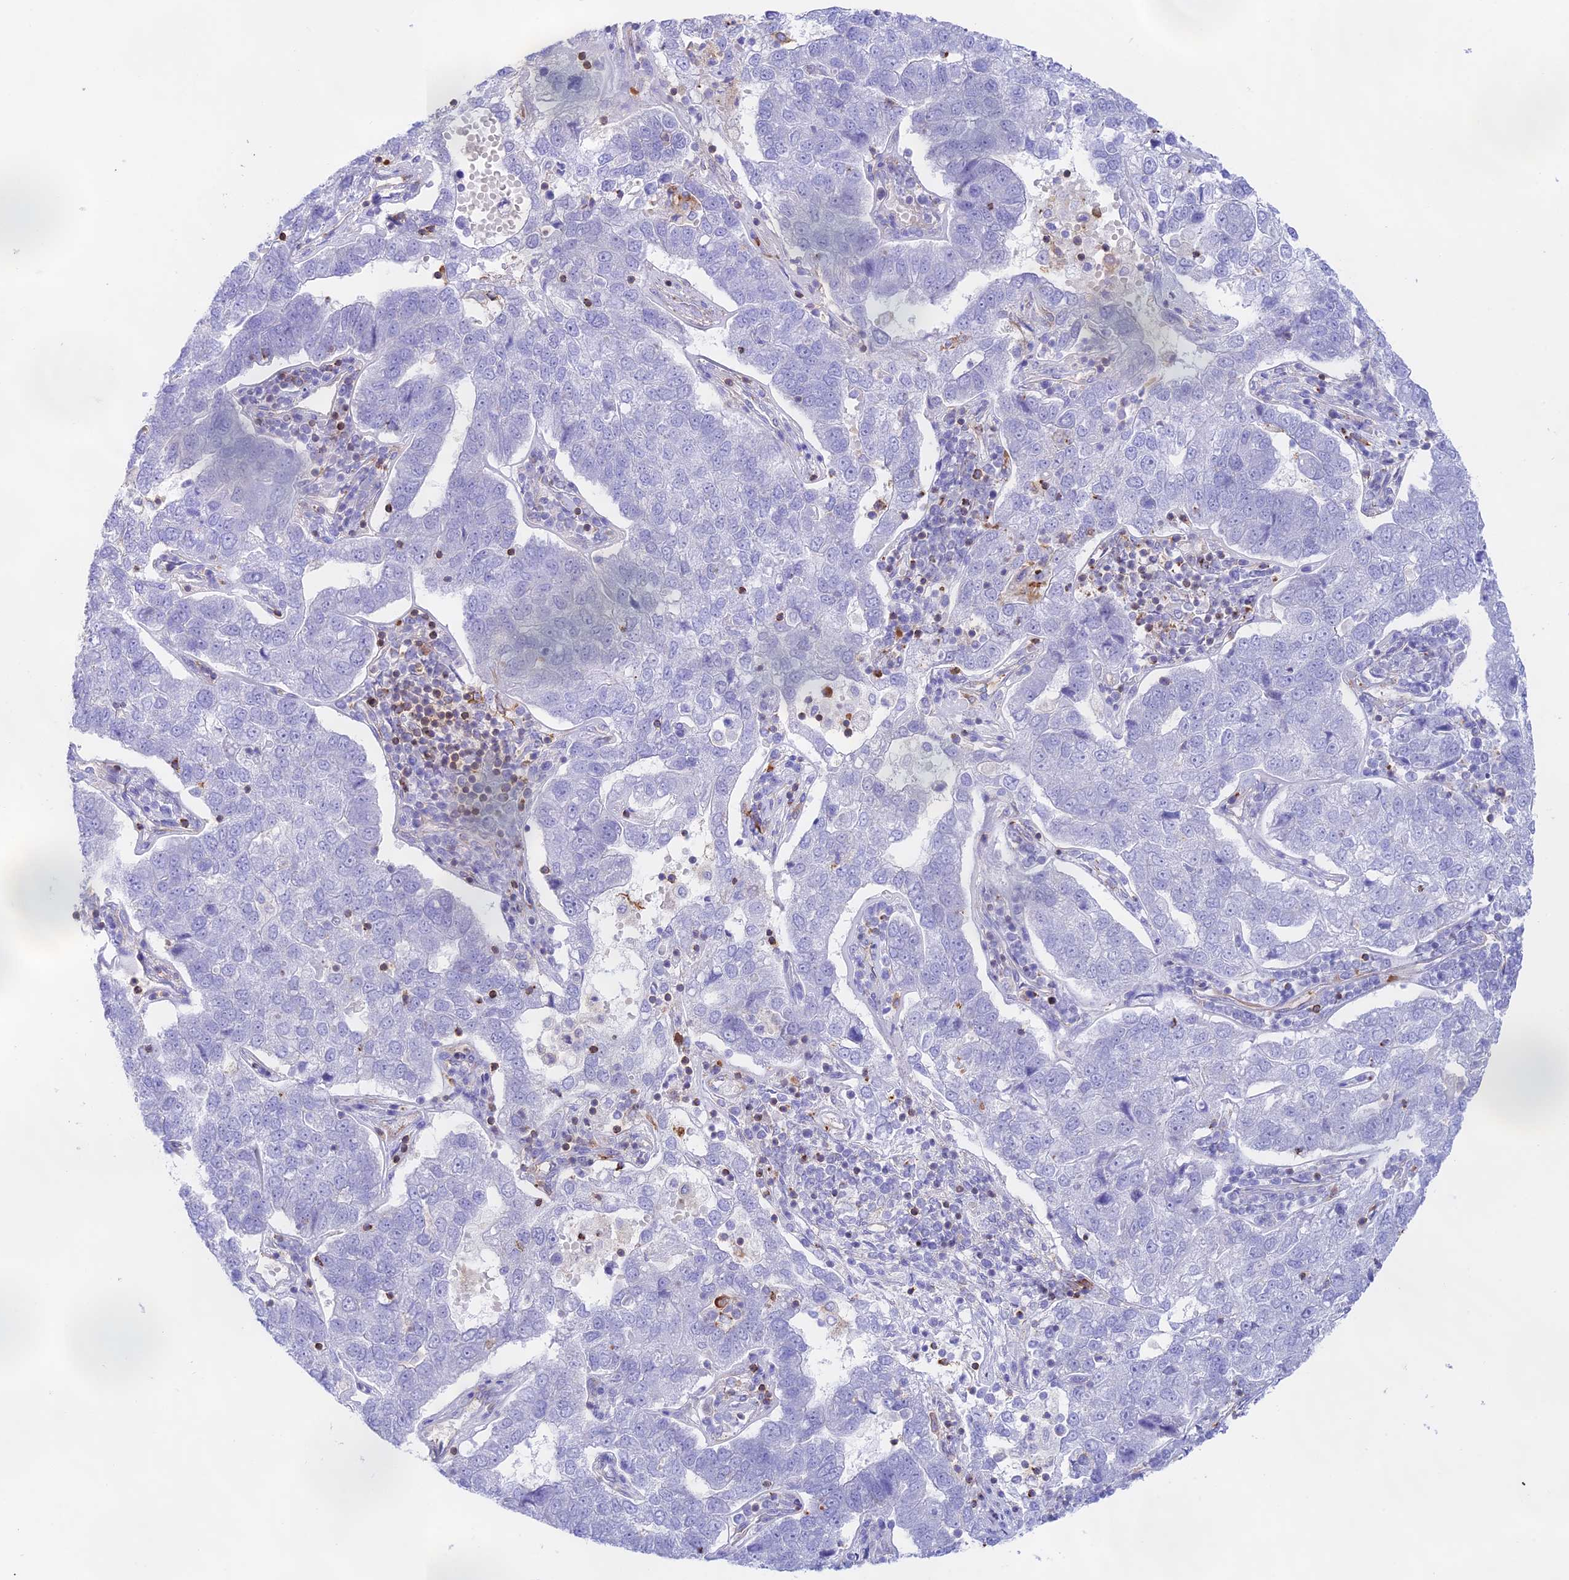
{"staining": {"intensity": "negative", "quantity": "none", "location": "none"}, "tissue": "pancreatic cancer", "cell_type": "Tumor cells", "image_type": "cancer", "snomed": [{"axis": "morphology", "description": "Adenocarcinoma, NOS"}, {"axis": "topography", "description": "Pancreas"}], "caption": "Pancreatic cancer (adenocarcinoma) was stained to show a protein in brown. There is no significant staining in tumor cells.", "gene": "DENND1C", "patient": {"sex": "female", "age": 61}}